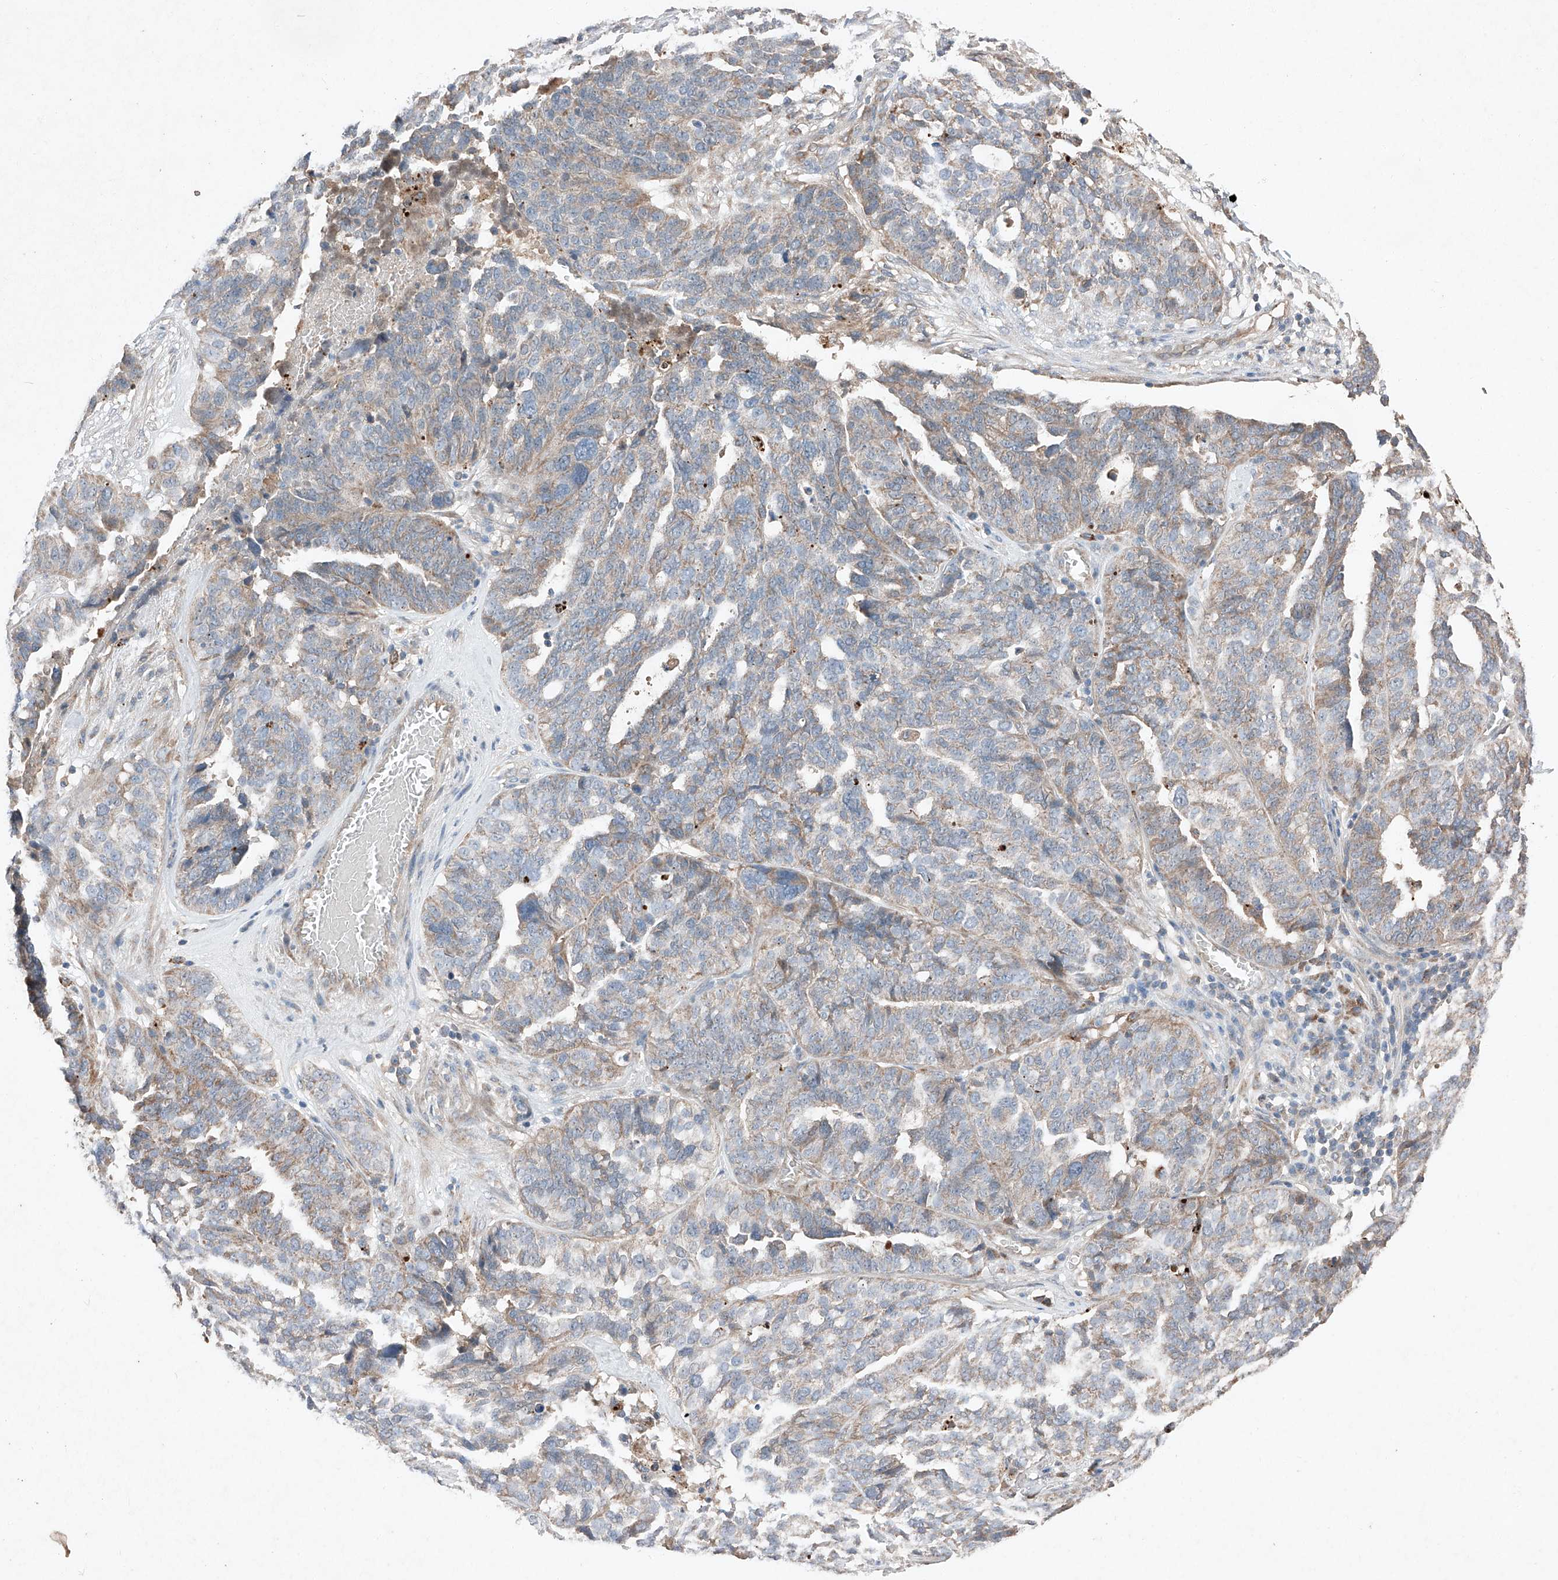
{"staining": {"intensity": "weak", "quantity": "25%-75%", "location": "cytoplasmic/membranous"}, "tissue": "ovarian cancer", "cell_type": "Tumor cells", "image_type": "cancer", "snomed": [{"axis": "morphology", "description": "Cystadenocarcinoma, serous, NOS"}, {"axis": "topography", "description": "Ovary"}], "caption": "Protein expression analysis of human ovarian cancer reveals weak cytoplasmic/membranous expression in about 25%-75% of tumor cells.", "gene": "RUSC1", "patient": {"sex": "female", "age": 59}}